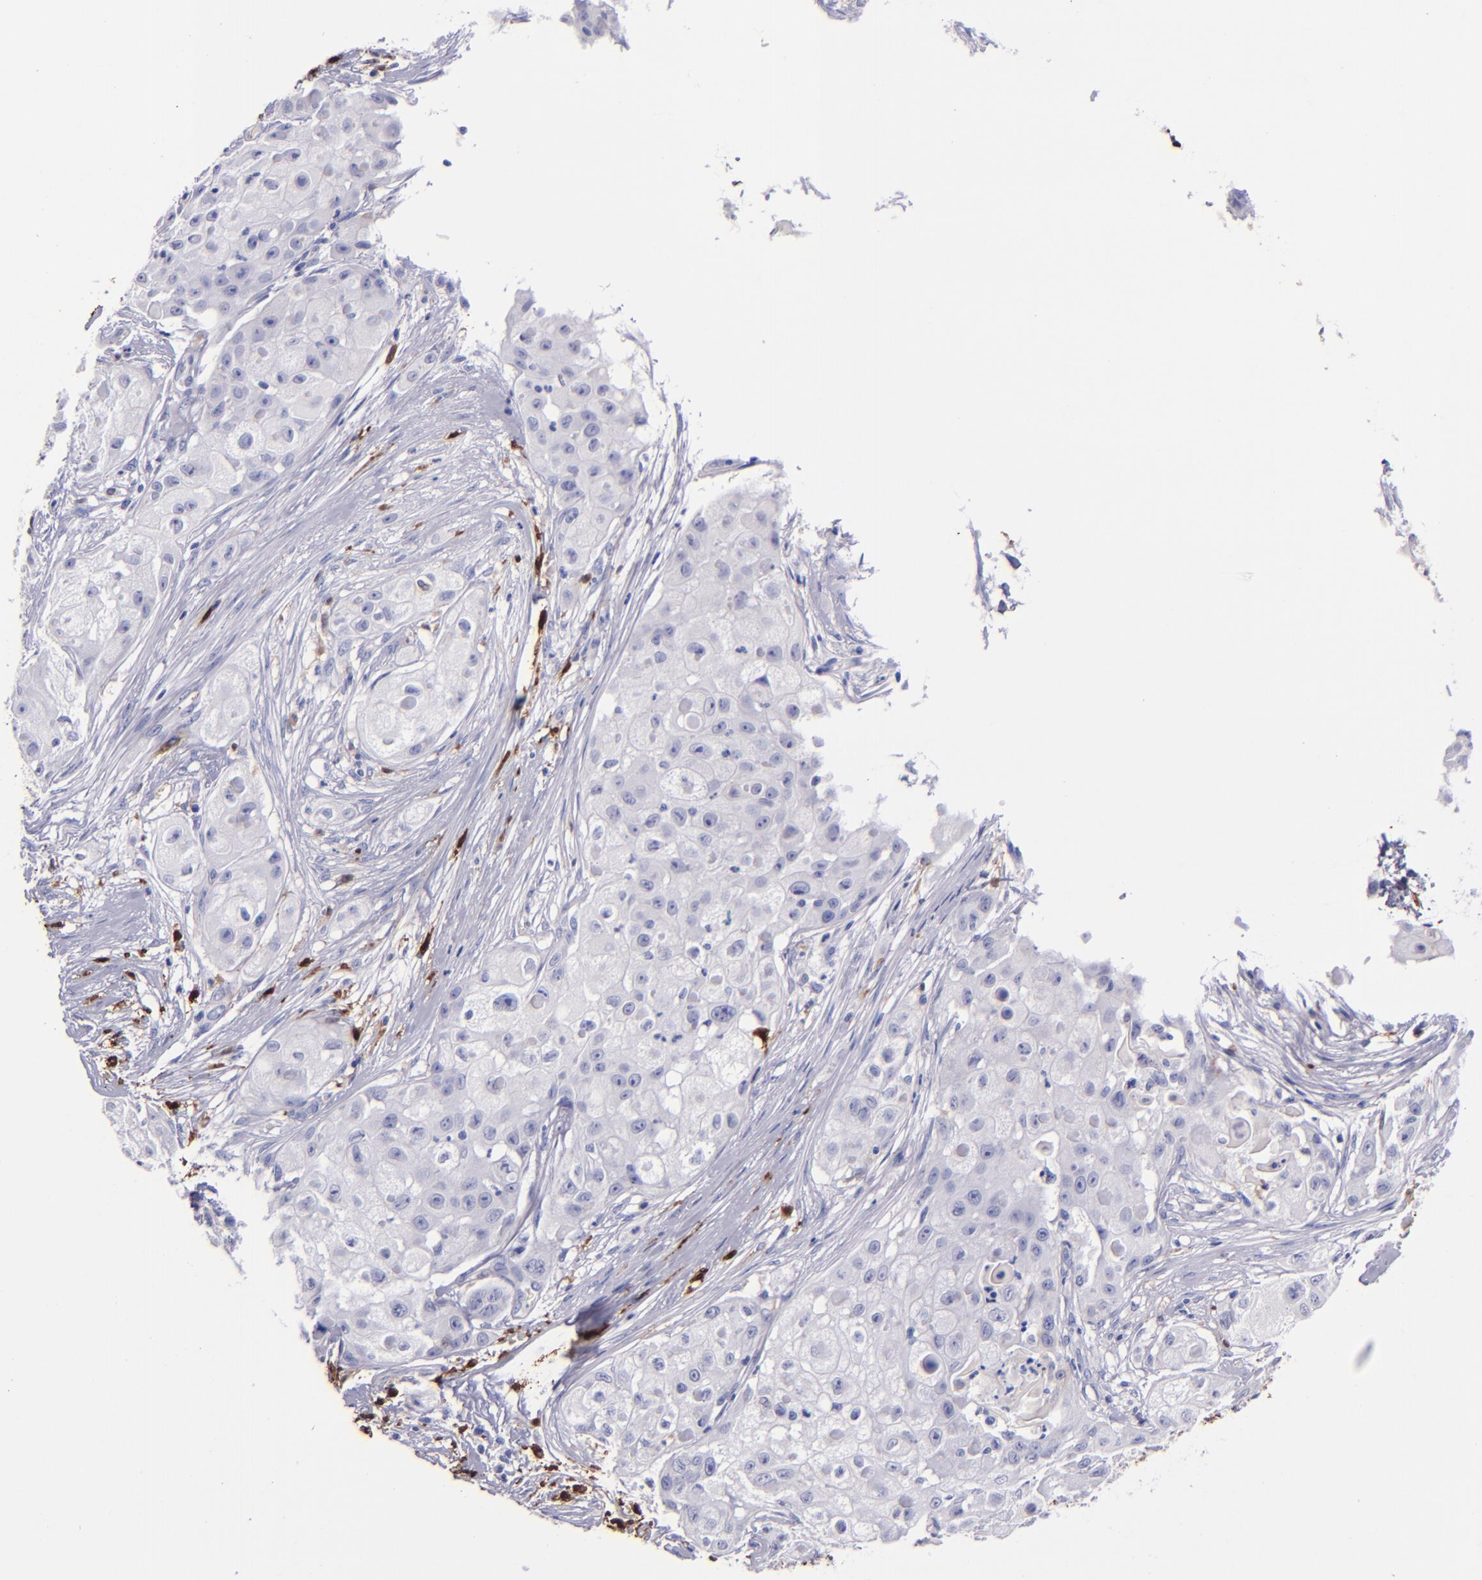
{"staining": {"intensity": "negative", "quantity": "none", "location": "none"}, "tissue": "skin cancer", "cell_type": "Tumor cells", "image_type": "cancer", "snomed": [{"axis": "morphology", "description": "Squamous cell carcinoma, NOS"}, {"axis": "topography", "description": "Skin"}], "caption": "The IHC image has no significant positivity in tumor cells of skin squamous cell carcinoma tissue. (Brightfield microscopy of DAB (3,3'-diaminobenzidine) immunohistochemistry (IHC) at high magnification).", "gene": "F13A1", "patient": {"sex": "female", "age": 57}}